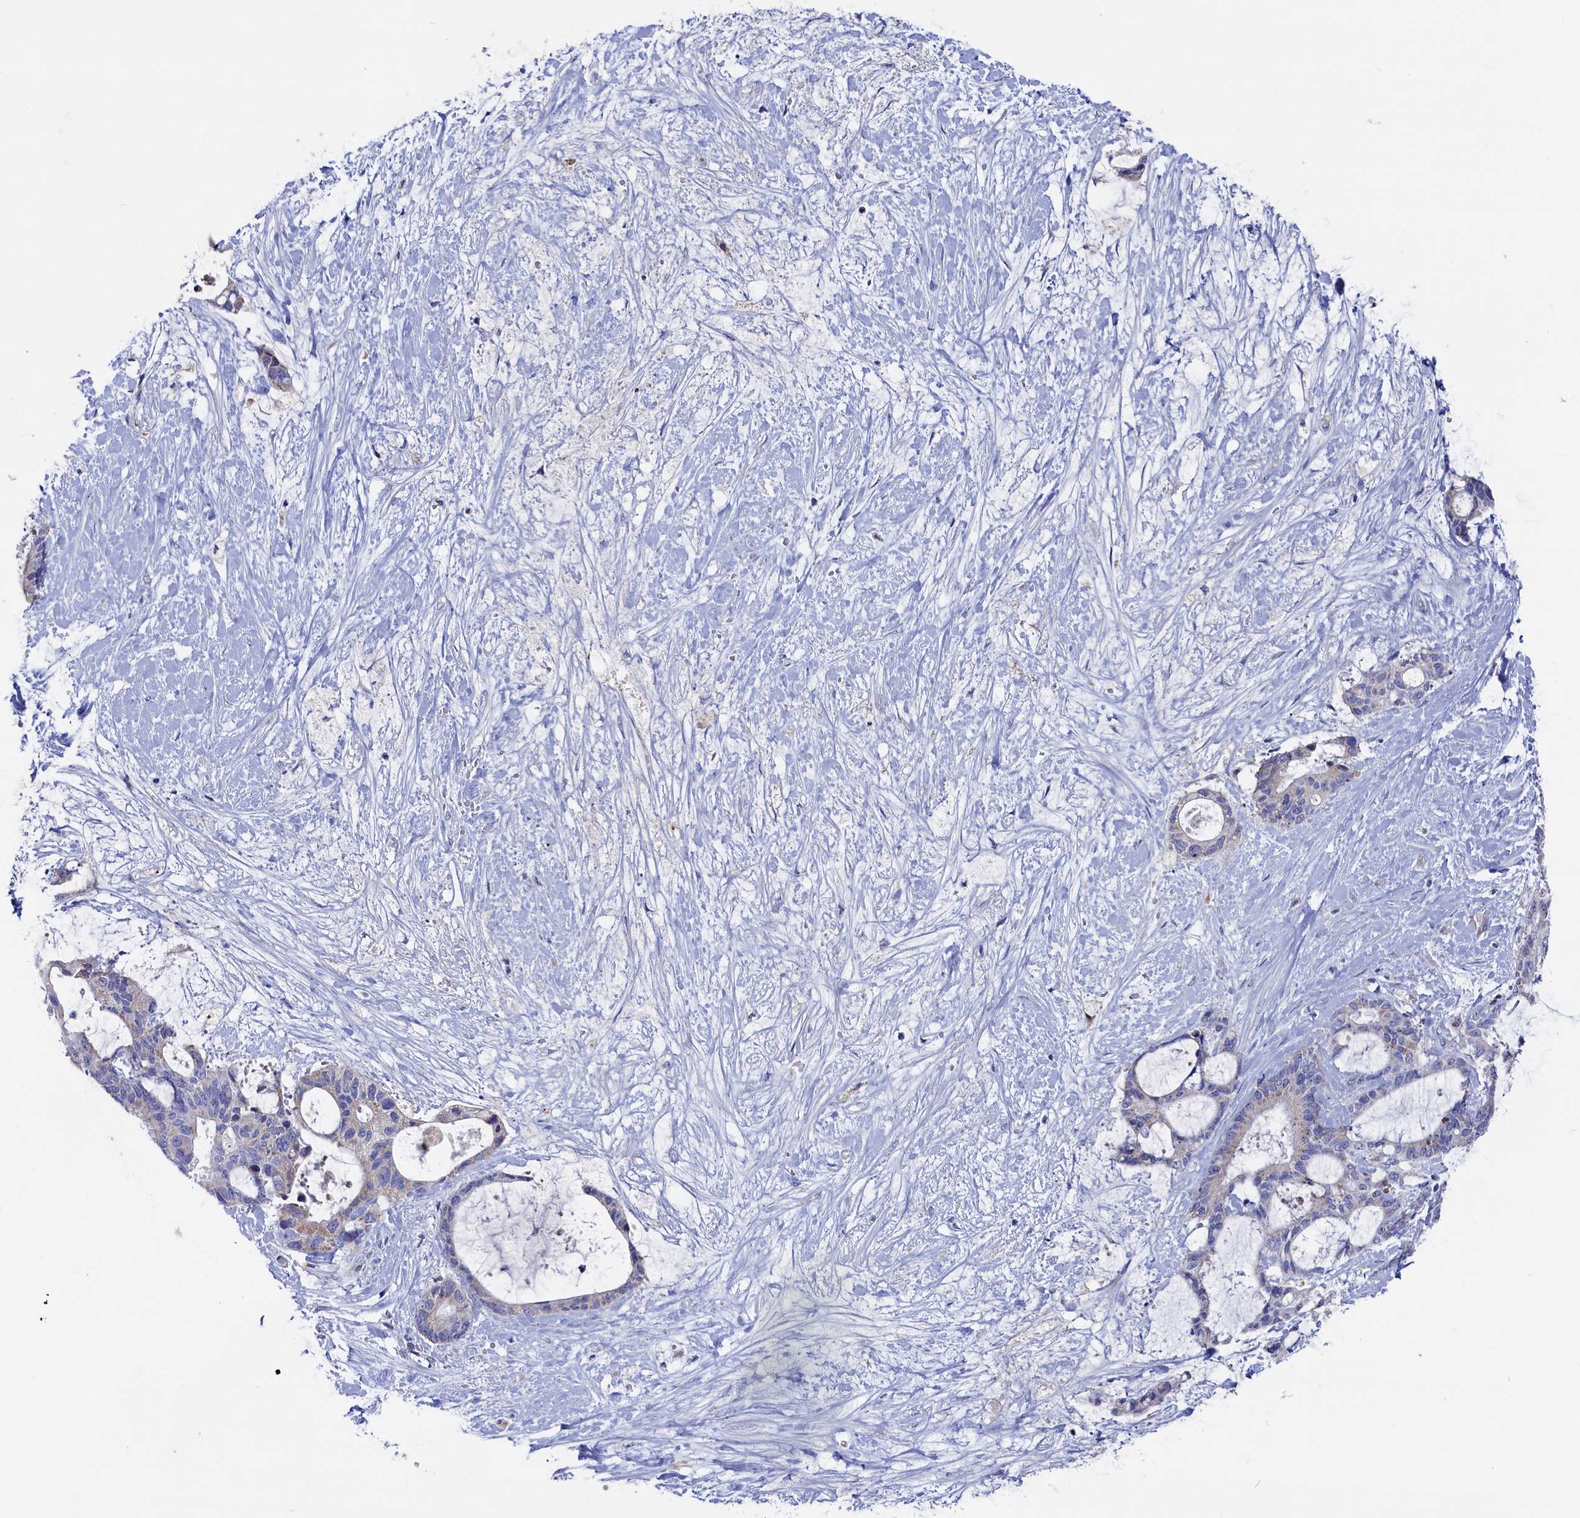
{"staining": {"intensity": "weak", "quantity": "<25%", "location": "cytoplasmic/membranous"}, "tissue": "liver cancer", "cell_type": "Tumor cells", "image_type": "cancer", "snomed": [{"axis": "morphology", "description": "Normal tissue, NOS"}, {"axis": "morphology", "description": "Cholangiocarcinoma"}, {"axis": "topography", "description": "Liver"}, {"axis": "topography", "description": "Peripheral nerve tissue"}], "caption": "Micrograph shows no significant protein expression in tumor cells of liver cancer. Brightfield microscopy of immunohistochemistry stained with DAB (3,3'-diaminobenzidine) (brown) and hematoxylin (blue), captured at high magnification.", "gene": "GPR108", "patient": {"sex": "female", "age": 73}}